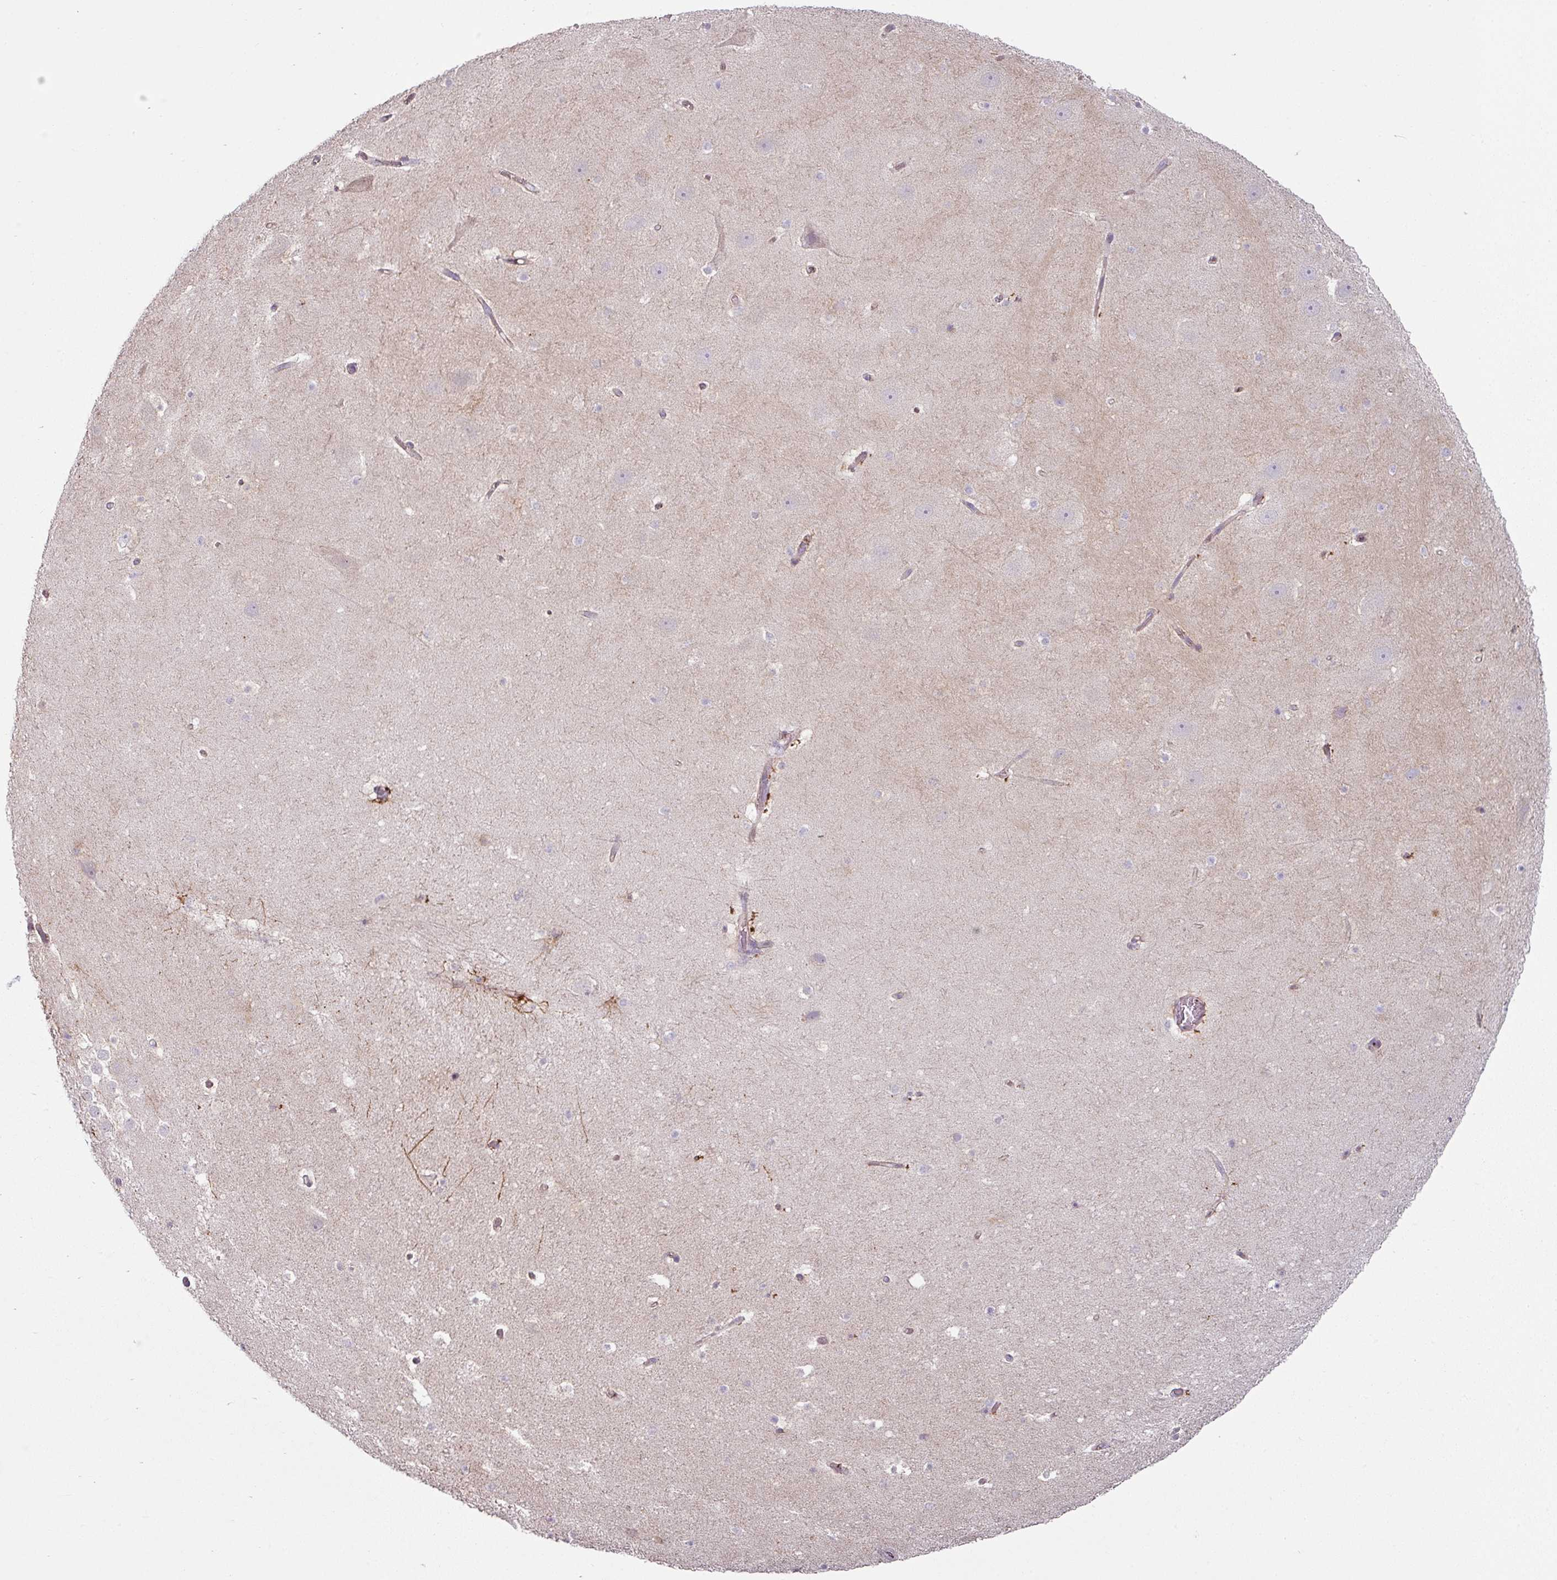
{"staining": {"intensity": "weak", "quantity": "<25%", "location": "cytoplasmic/membranous"}, "tissue": "hippocampus", "cell_type": "Glial cells", "image_type": "normal", "snomed": [{"axis": "morphology", "description": "Normal tissue, NOS"}, {"axis": "topography", "description": "Hippocampus"}], "caption": "Human hippocampus stained for a protein using immunohistochemistry (IHC) reveals no staining in glial cells.", "gene": "MTMR14", "patient": {"sex": "male", "age": 37}}